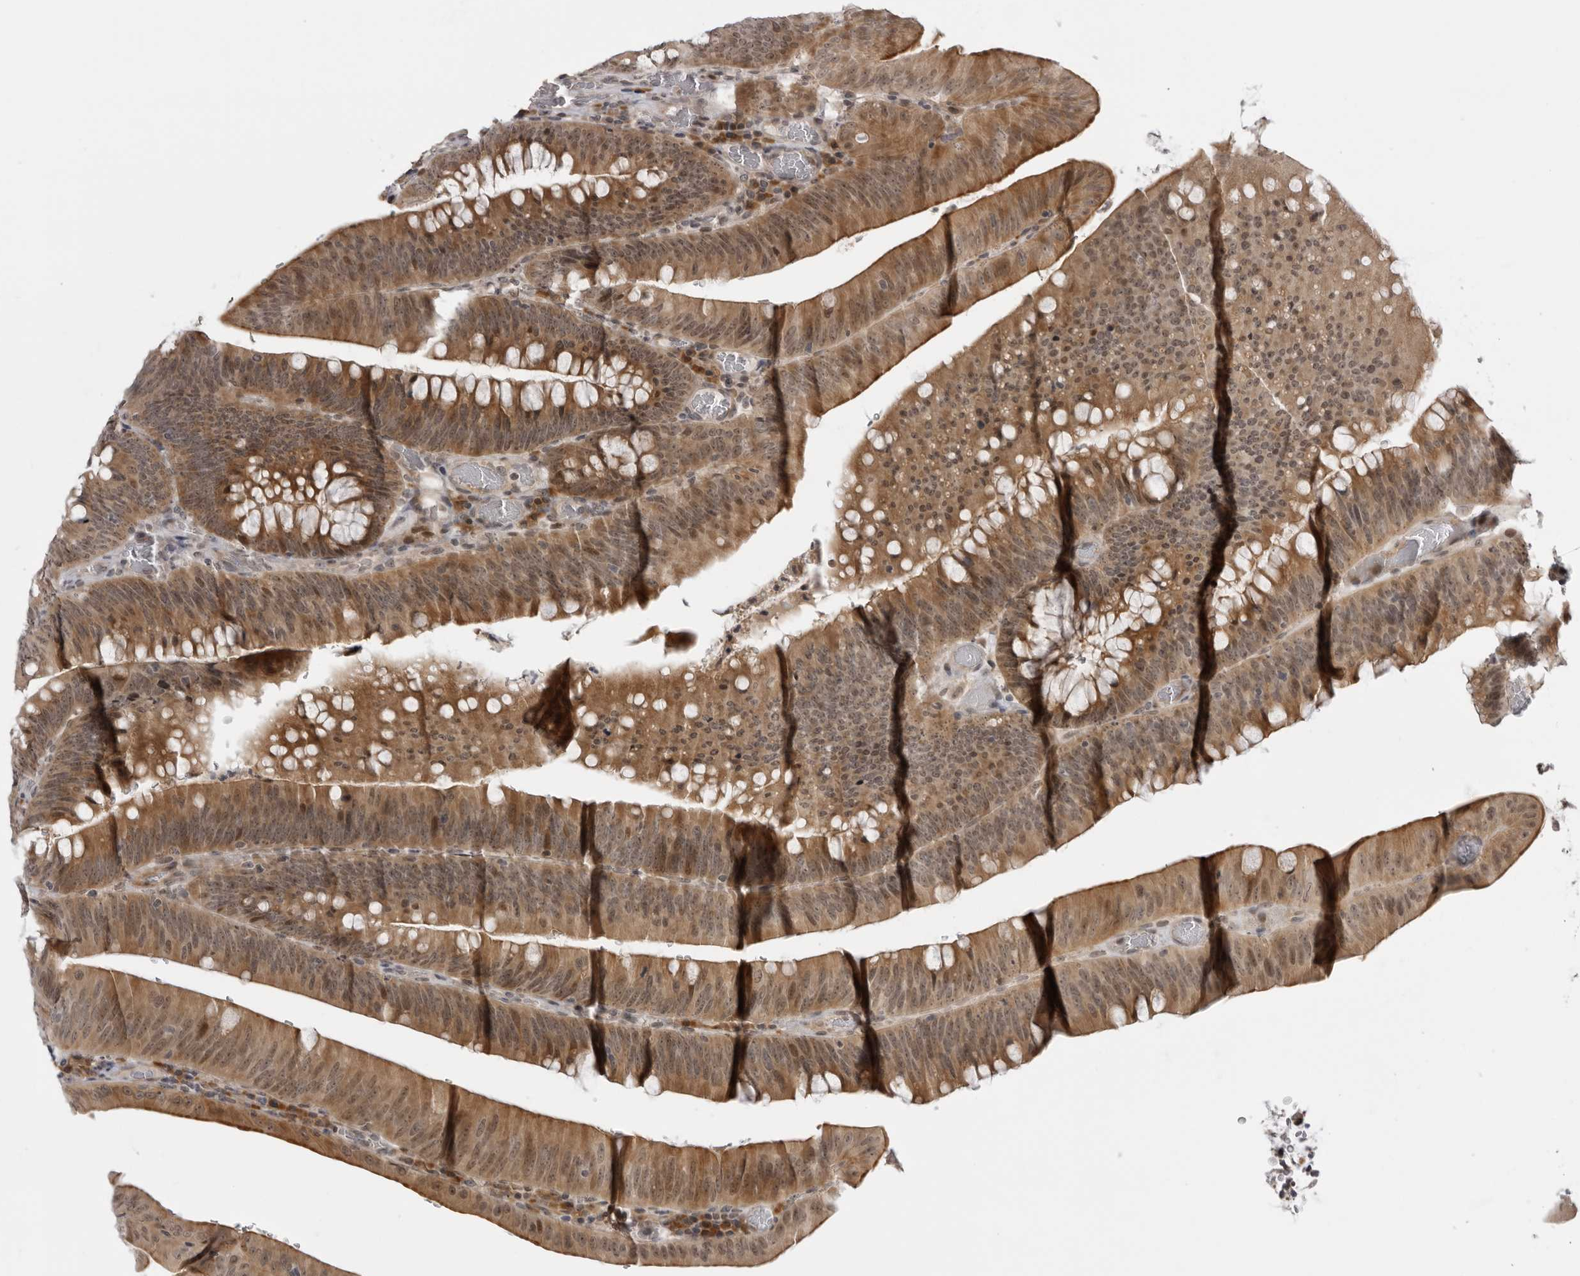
{"staining": {"intensity": "moderate", "quantity": ">75%", "location": "cytoplasmic/membranous,nuclear"}, "tissue": "colorectal cancer", "cell_type": "Tumor cells", "image_type": "cancer", "snomed": [{"axis": "morphology", "description": "Normal tissue, NOS"}, {"axis": "topography", "description": "Colon"}], "caption": "The immunohistochemical stain highlights moderate cytoplasmic/membranous and nuclear positivity in tumor cells of colorectal cancer tissue.", "gene": "ALPK2", "patient": {"sex": "female", "age": 82}}